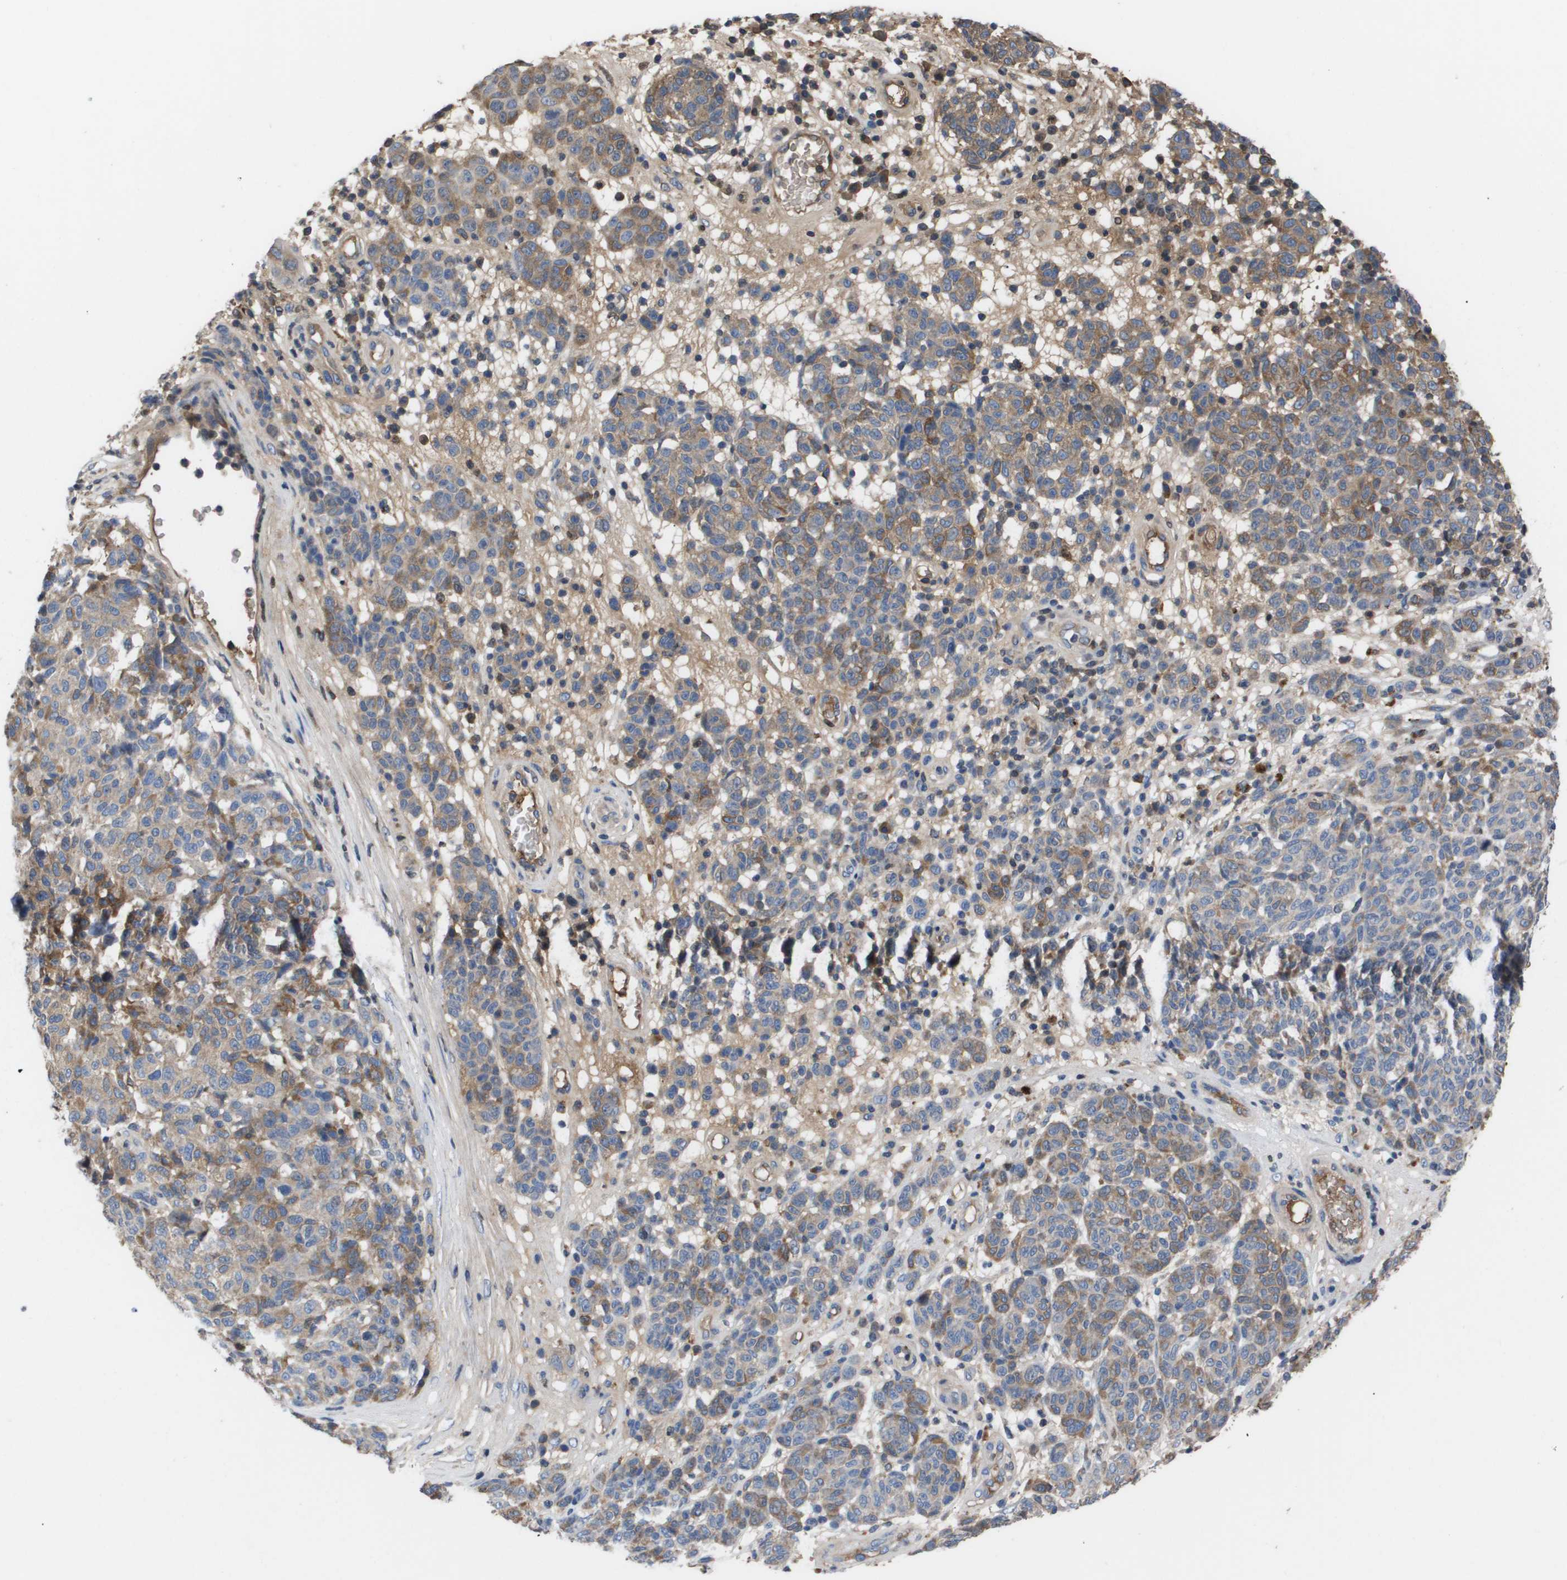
{"staining": {"intensity": "moderate", "quantity": "<25%", "location": "cytoplasmic/membranous"}, "tissue": "melanoma", "cell_type": "Tumor cells", "image_type": "cancer", "snomed": [{"axis": "morphology", "description": "Malignant melanoma, NOS"}, {"axis": "topography", "description": "Skin"}], "caption": "Immunohistochemical staining of melanoma shows low levels of moderate cytoplasmic/membranous staining in approximately <25% of tumor cells.", "gene": "SERPINA6", "patient": {"sex": "male", "age": 59}}